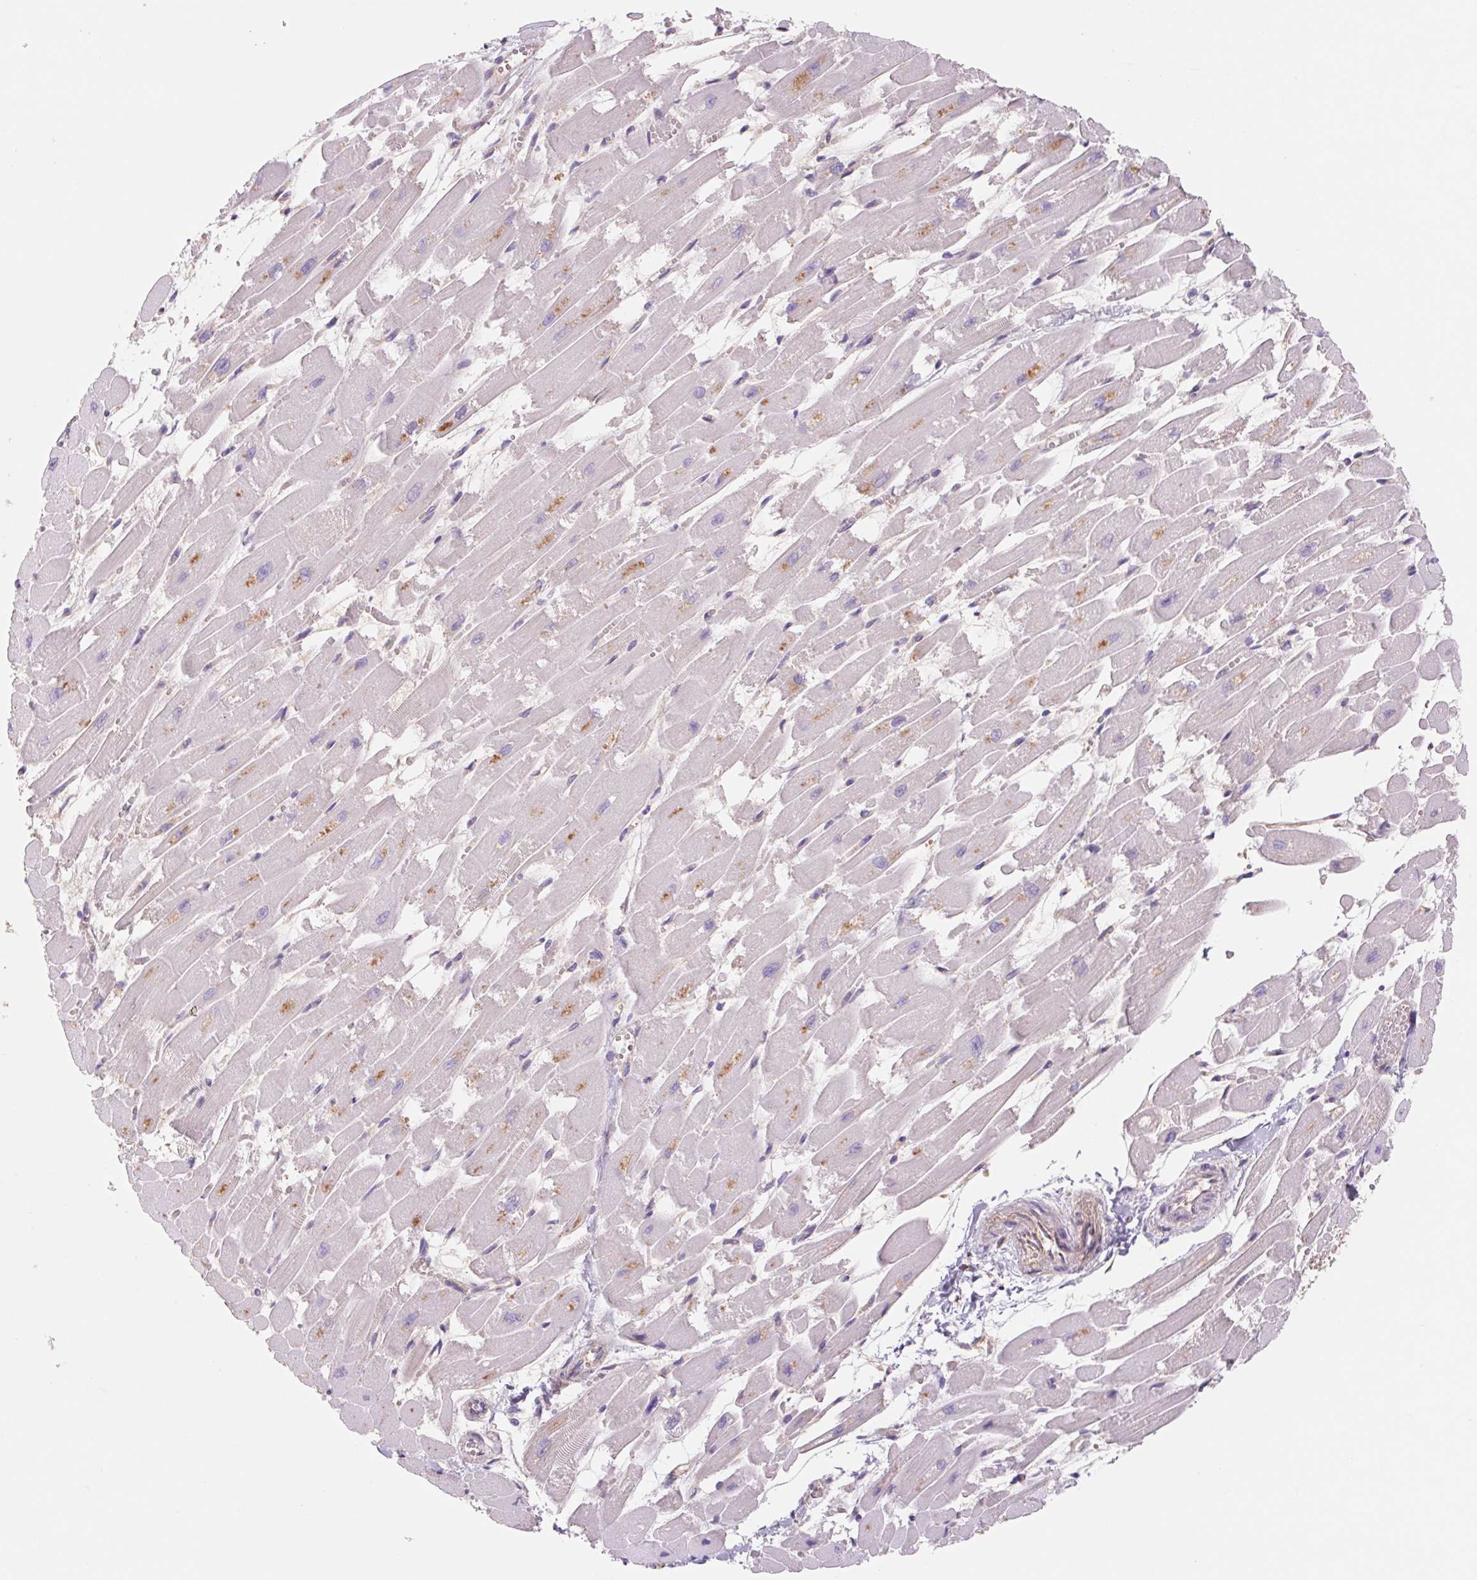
{"staining": {"intensity": "moderate", "quantity": "25%-75%", "location": "cytoplasmic/membranous"}, "tissue": "heart muscle", "cell_type": "Cardiomyocytes", "image_type": "normal", "snomed": [{"axis": "morphology", "description": "Normal tissue, NOS"}, {"axis": "topography", "description": "Heart"}], "caption": "Cardiomyocytes display moderate cytoplasmic/membranous positivity in about 25%-75% of cells in unremarkable heart muscle. The staining was performed using DAB (3,3'-diaminobenzidine) to visualize the protein expression in brown, while the nuclei were stained in blue with hematoxylin (Magnification: 20x).", "gene": "RAB1A", "patient": {"sex": "female", "age": 52}}